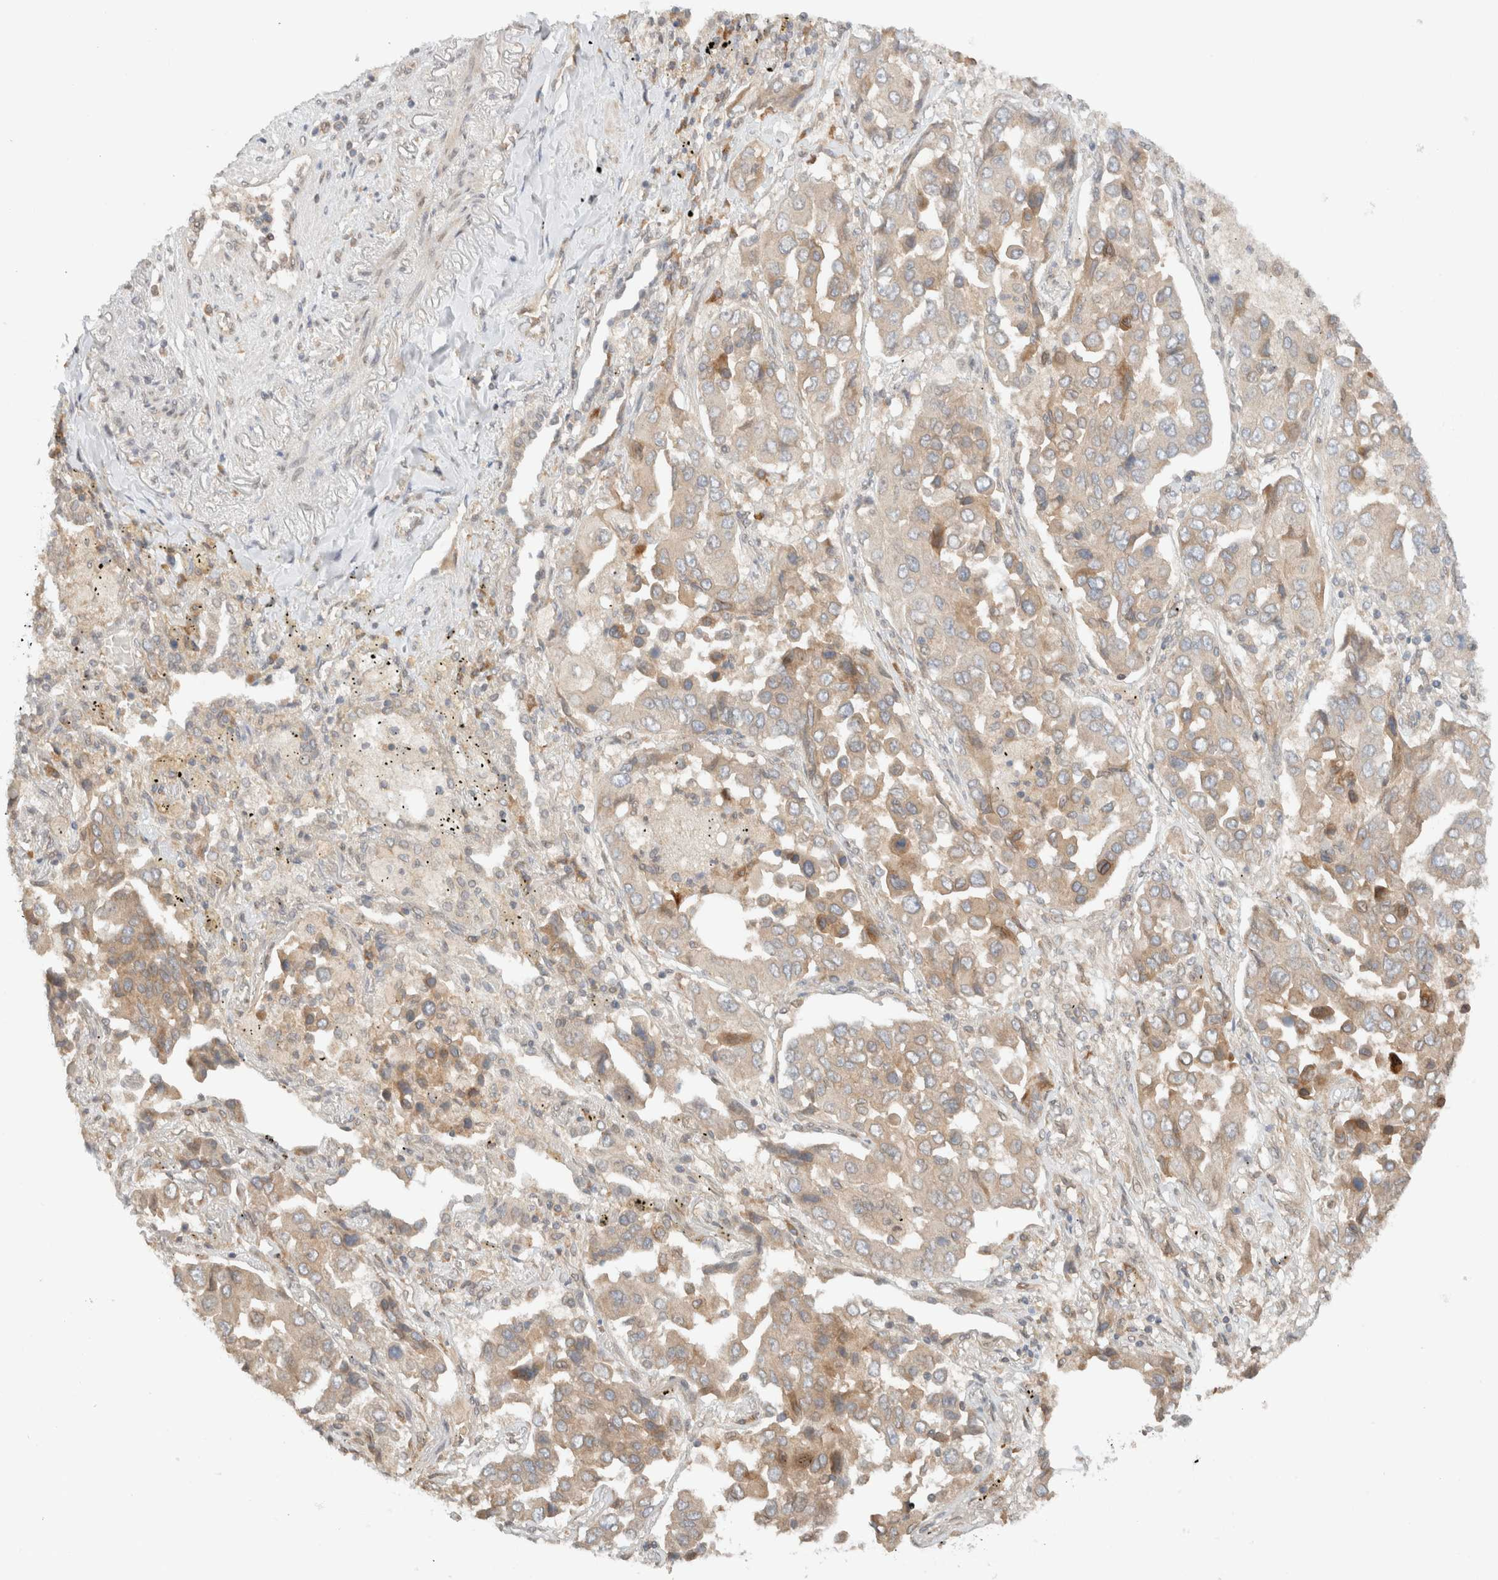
{"staining": {"intensity": "weak", "quantity": "25%-75%", "location": "cytoplasmic/membranous"}, "tissue": "lung cancer", "cell_type": "Tumor cells", "image_type": "cancer", "snomed": [{"axis": "morphology", "description": "Adenocarcinoma, NOS"}, {"axis": "topography", "description": "Lung"}], "caption": "Lung cancer (adenocarcinoma) tissue displays weak cytoplasmic/membranous positivity in approximately 25%-75% of tumor cells", "gene": "ARFGEF2", "patient": {"sex": "female", "age": 65}}